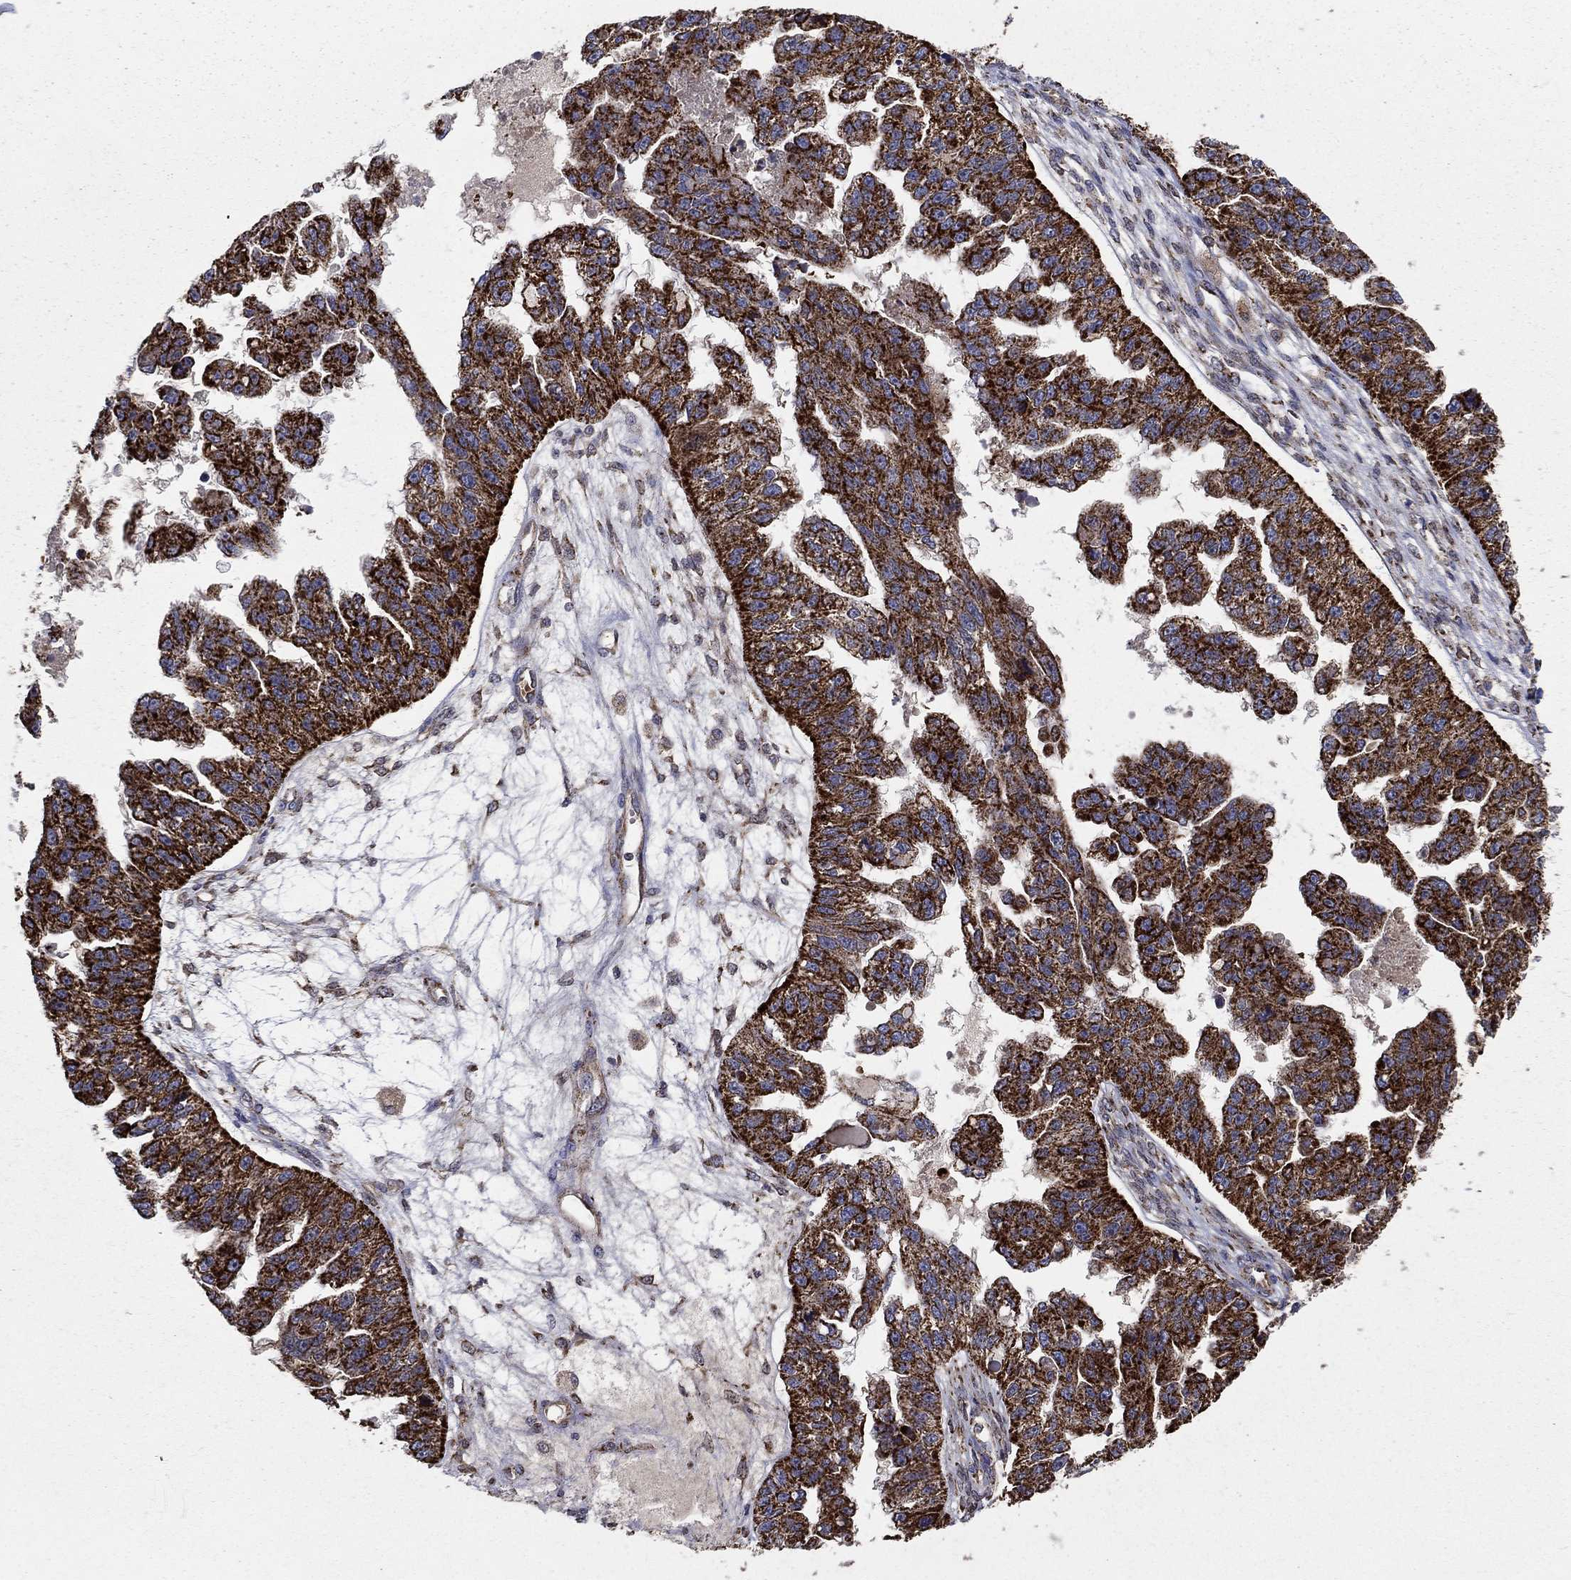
{"staining": {"intensity": "strong", "quantity": ">75%", "location": "cytoplasmic/membranous"}, "tissue": "ovarian cancer", "cell_type": "Tumor cells", "image_type": "cancer", "snomed": [{"axis": "morphology", "description": "Cystadenocarcinoma, serous, NOS"}, {"axis": "topography", "description": "Ovary"}], "caption": "IHC photomicrograph of neoplastic tissue: human ovarian cancer stained using immunohistochemistry displays high levels of strong protein expression localized specifically in the cytoplasmic/membranous of tumor cells, appearing as a cytoplasmic/membranous brown color.", "gene": "GCSH", "patient": {"sex": "female", "age": 58}}